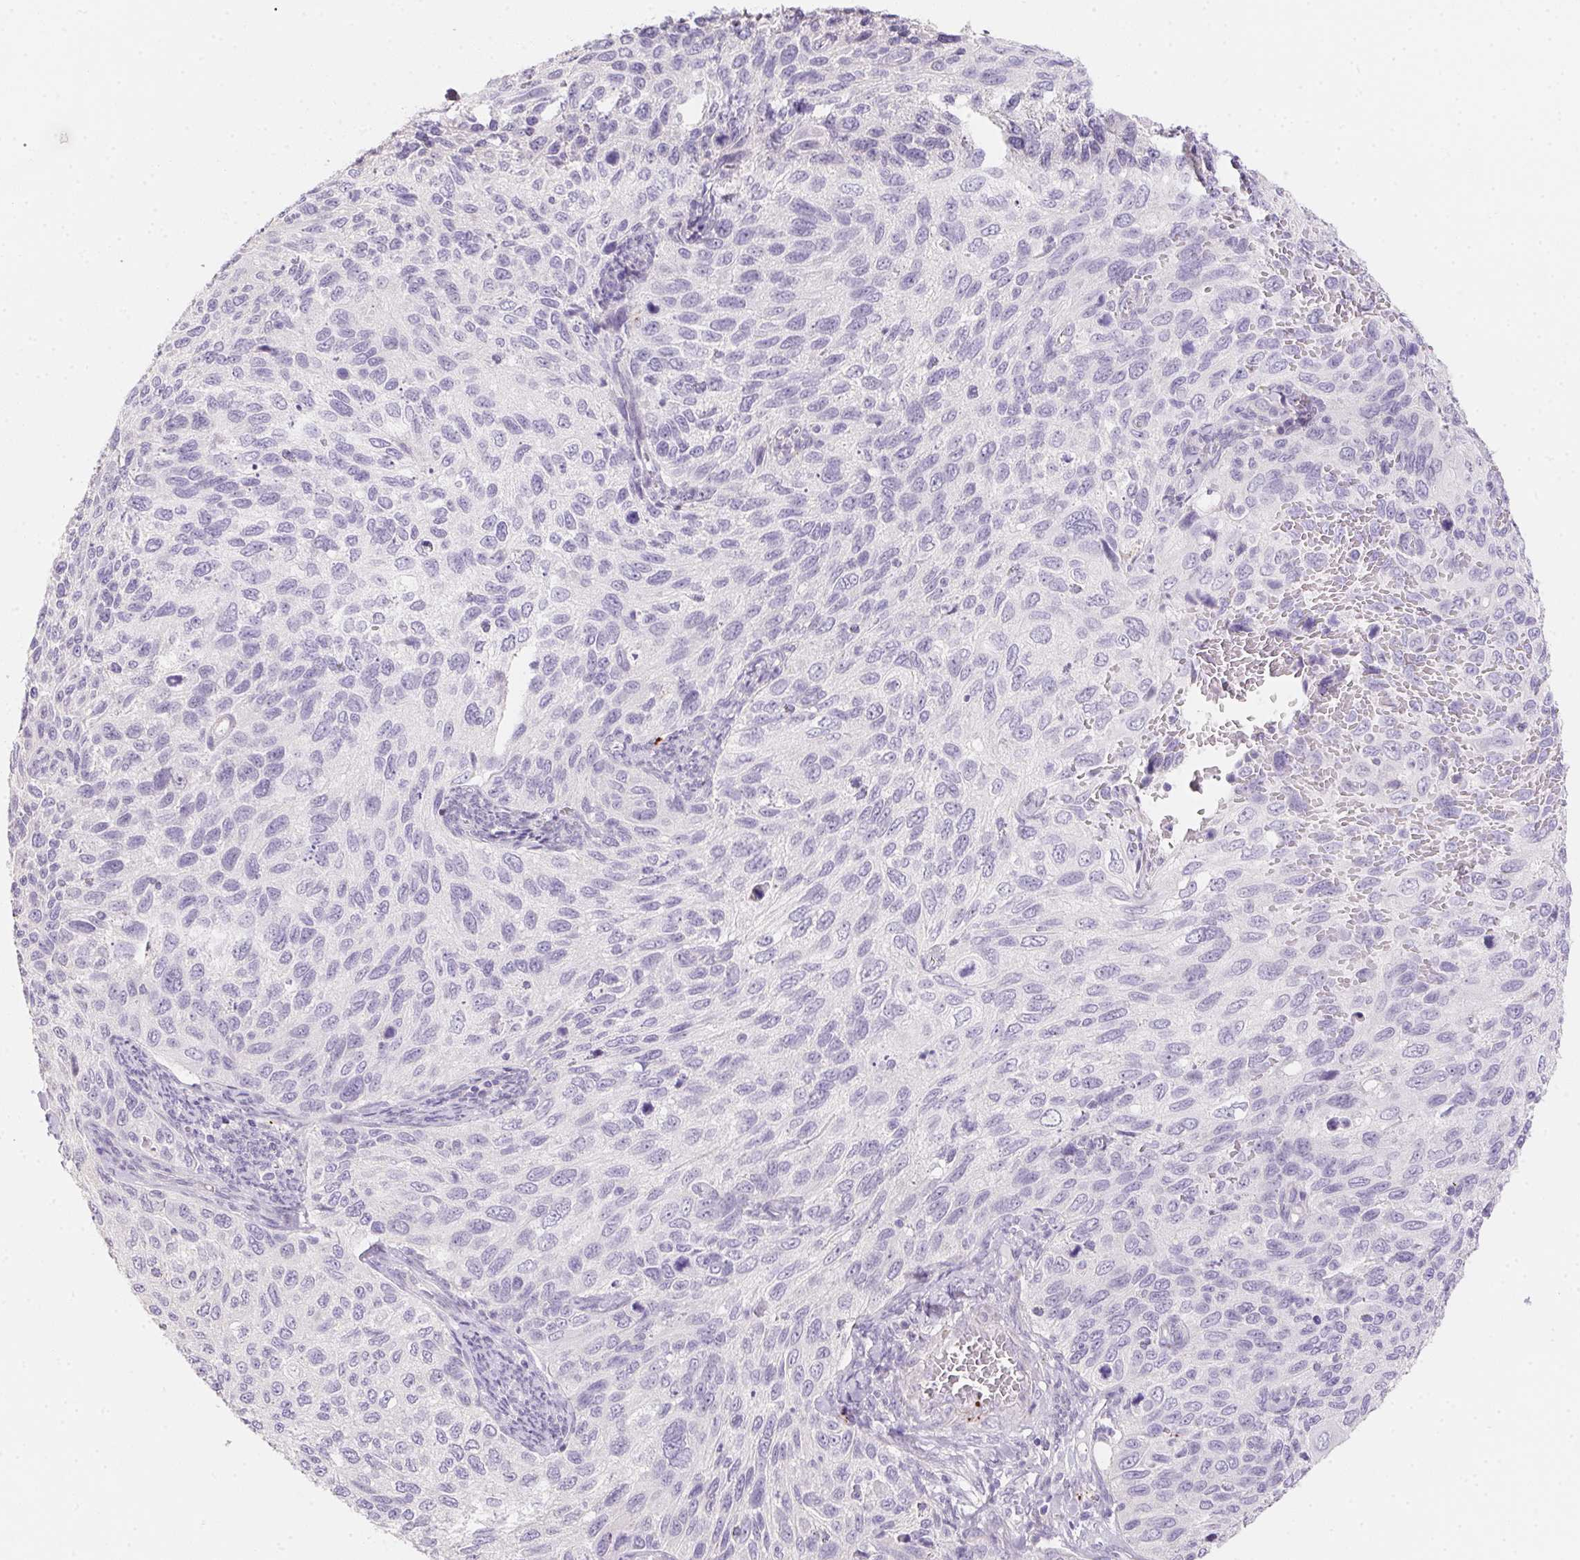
{"staining": {"intensity": "negative", "quantity": "none", "location": "none"}, "tissue": "cervical cancer", "cell_type": "Tumor cells", "image_type": "cancer", "snomed": [{"axis": "morphology", "description": "Squamous cell carcinoma, NOS"}, {"axis": "topography", "description": "Cervix"}], "caption": "There is no significant expression in tumor cells of cervical cancer.", "gene": "MYL4", "patient": {"sex": "female", "age": 70}}